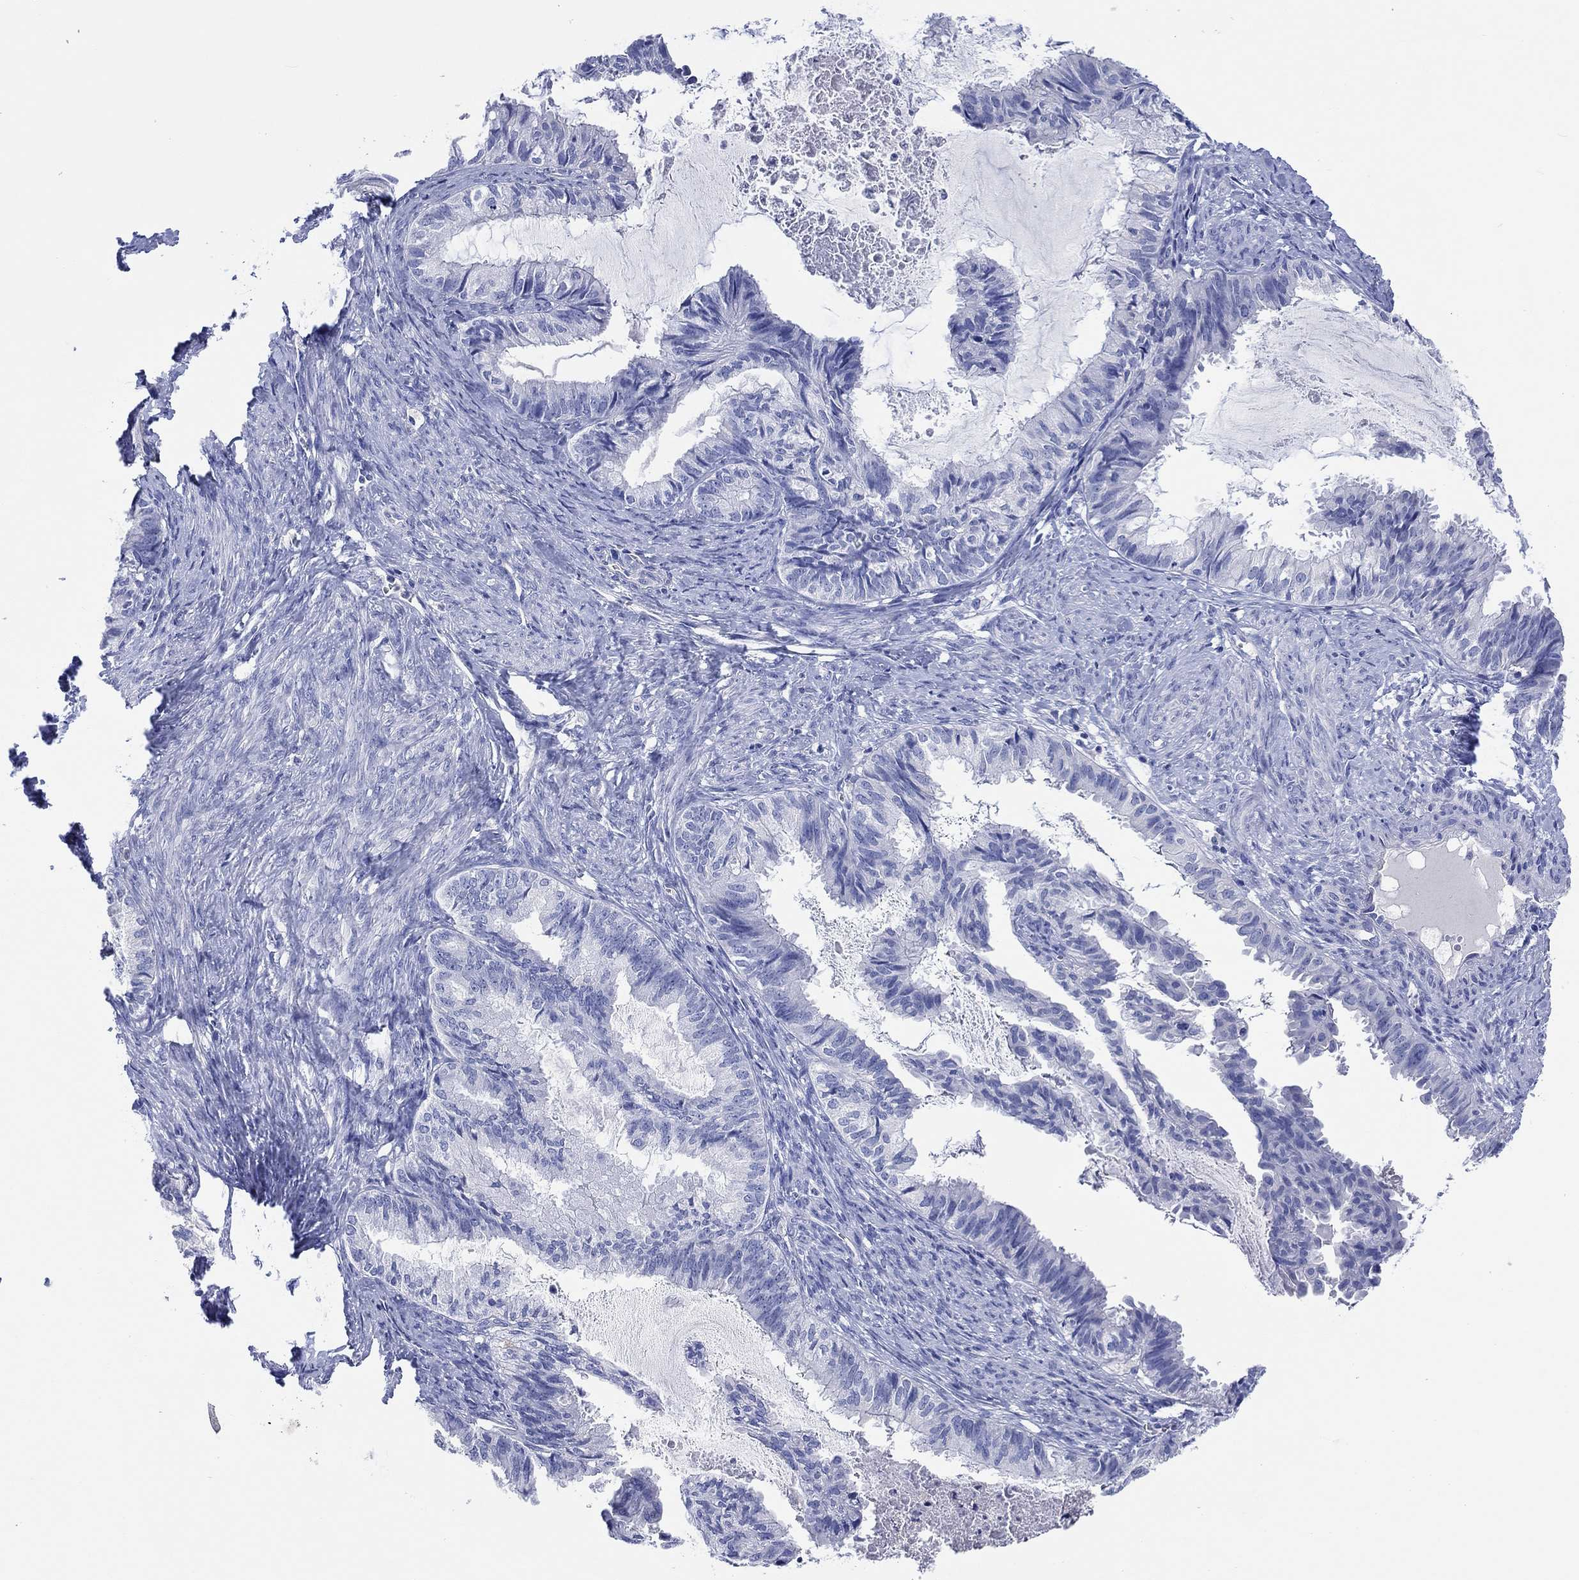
{"staining": {"intensity": "negative", "quantity": "none", "location": "none"}, "tissue": "endometrial cancer", "cell_type": "Tumor cells", "image_type": "cancer", "snomed": [{"axis": "morphology", "description": "Adenocarcinoma, NOS"}, {"axis": "topography", "description": "Endometrium"}], "caption": "A high-resolution histopathology image shows IHC staining of adenocarcinoma (endometrial), which demonstrates no significant positivity in tumor cells.", "gene": "TOMM20L", "patient": {"sex": "female", "age": 86}}